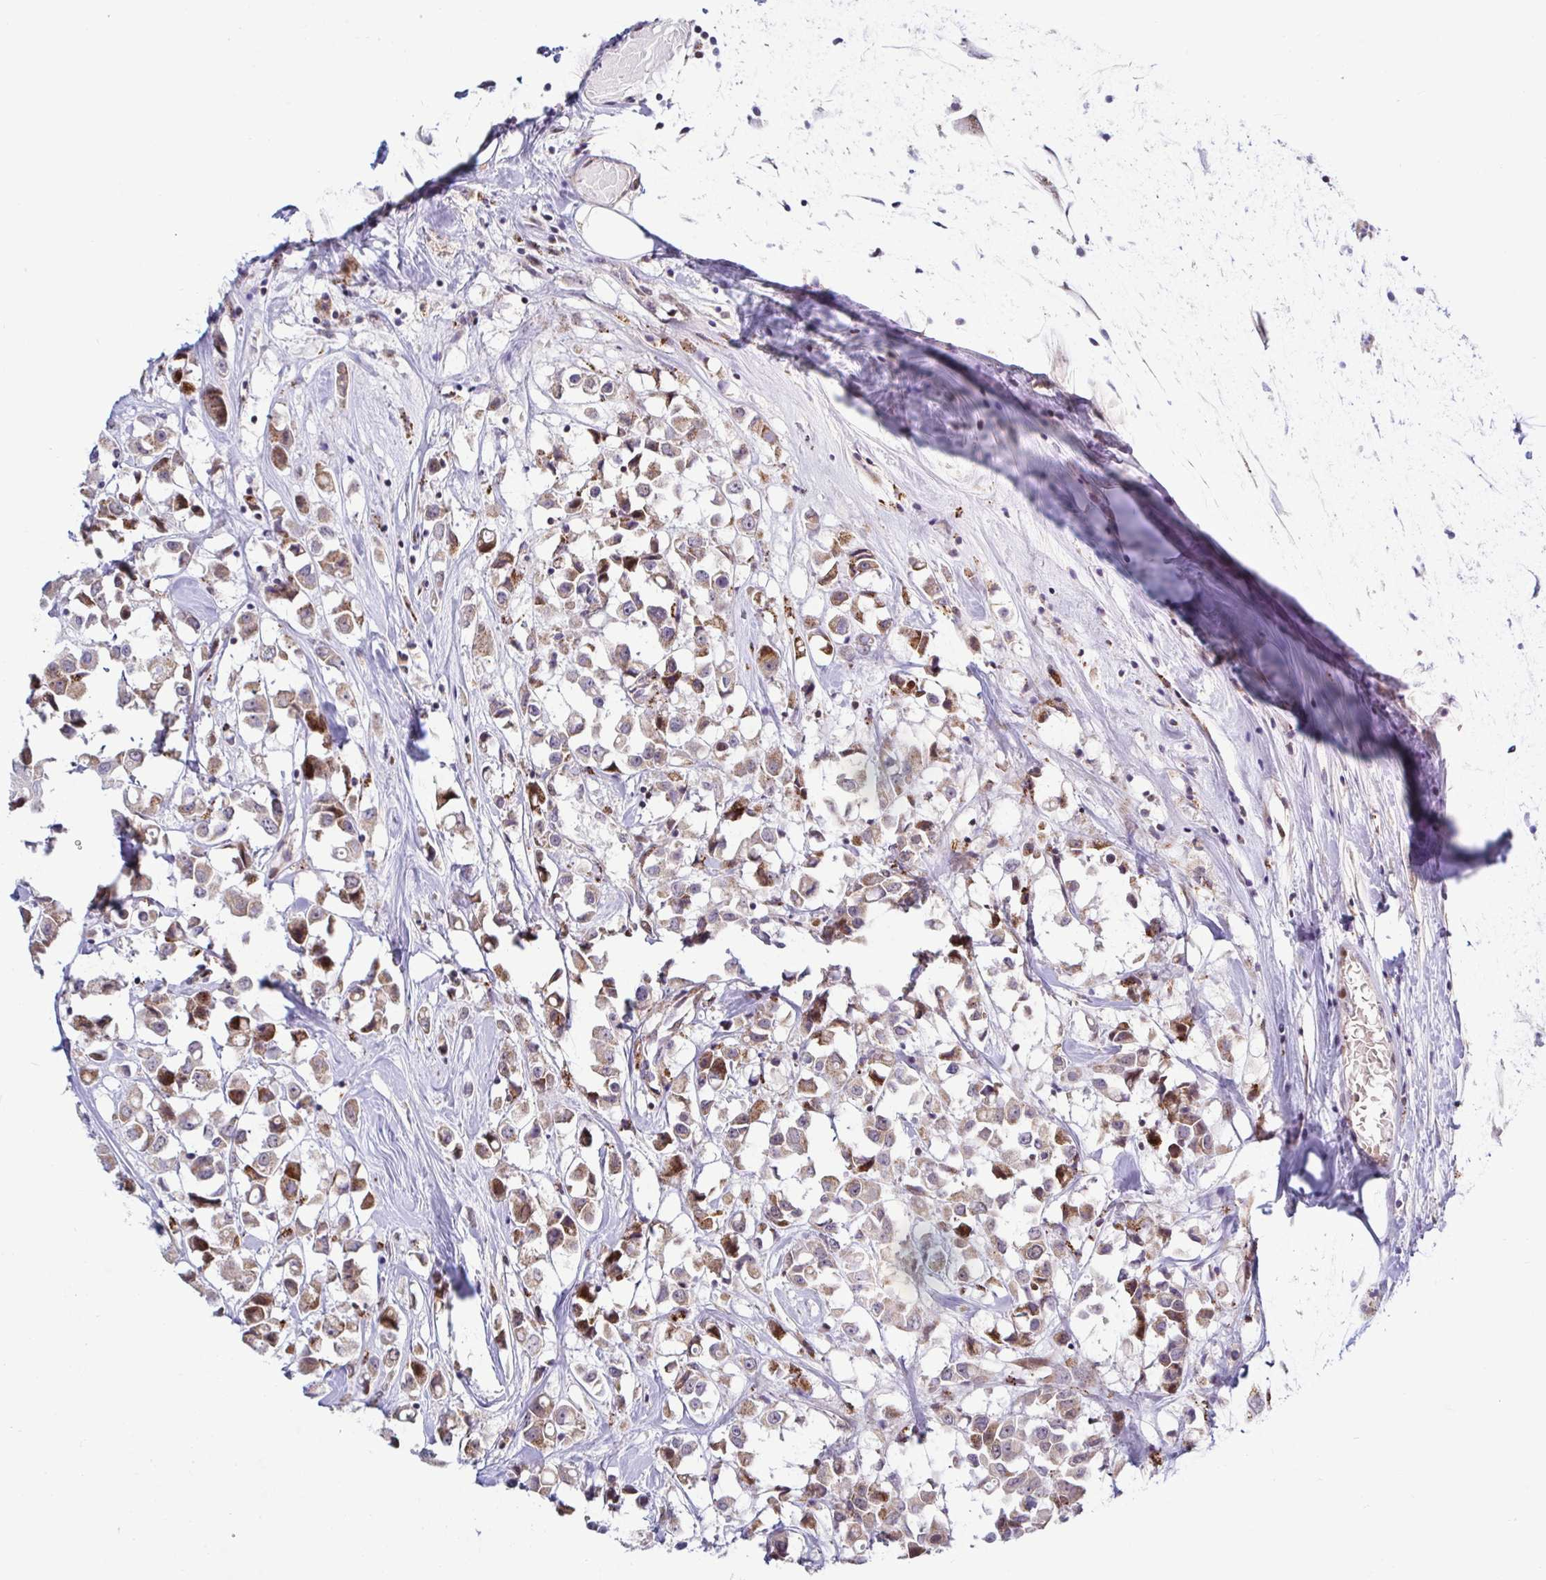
{"staining": {"intensity": "weak", "quantity": ">75%", "location": "cytoplasmic/membranous"}, "tissue": "breast cancer", "cell_type": "Tumor cells", "image_type": "cancer", "snomed": [{"axis": "morphology", "description": "Duct carcinoma"}, {"axis": "topography", "description": "Breast"}], "caption": "Human breast intraductal carcinoma stained with a brown dye exhibits weak cytoplasmic/membranous positive staining in approximately >75% of tumor cells.", "gene": "DZIP1", "patient": {"sex": "female", "age": 61}}